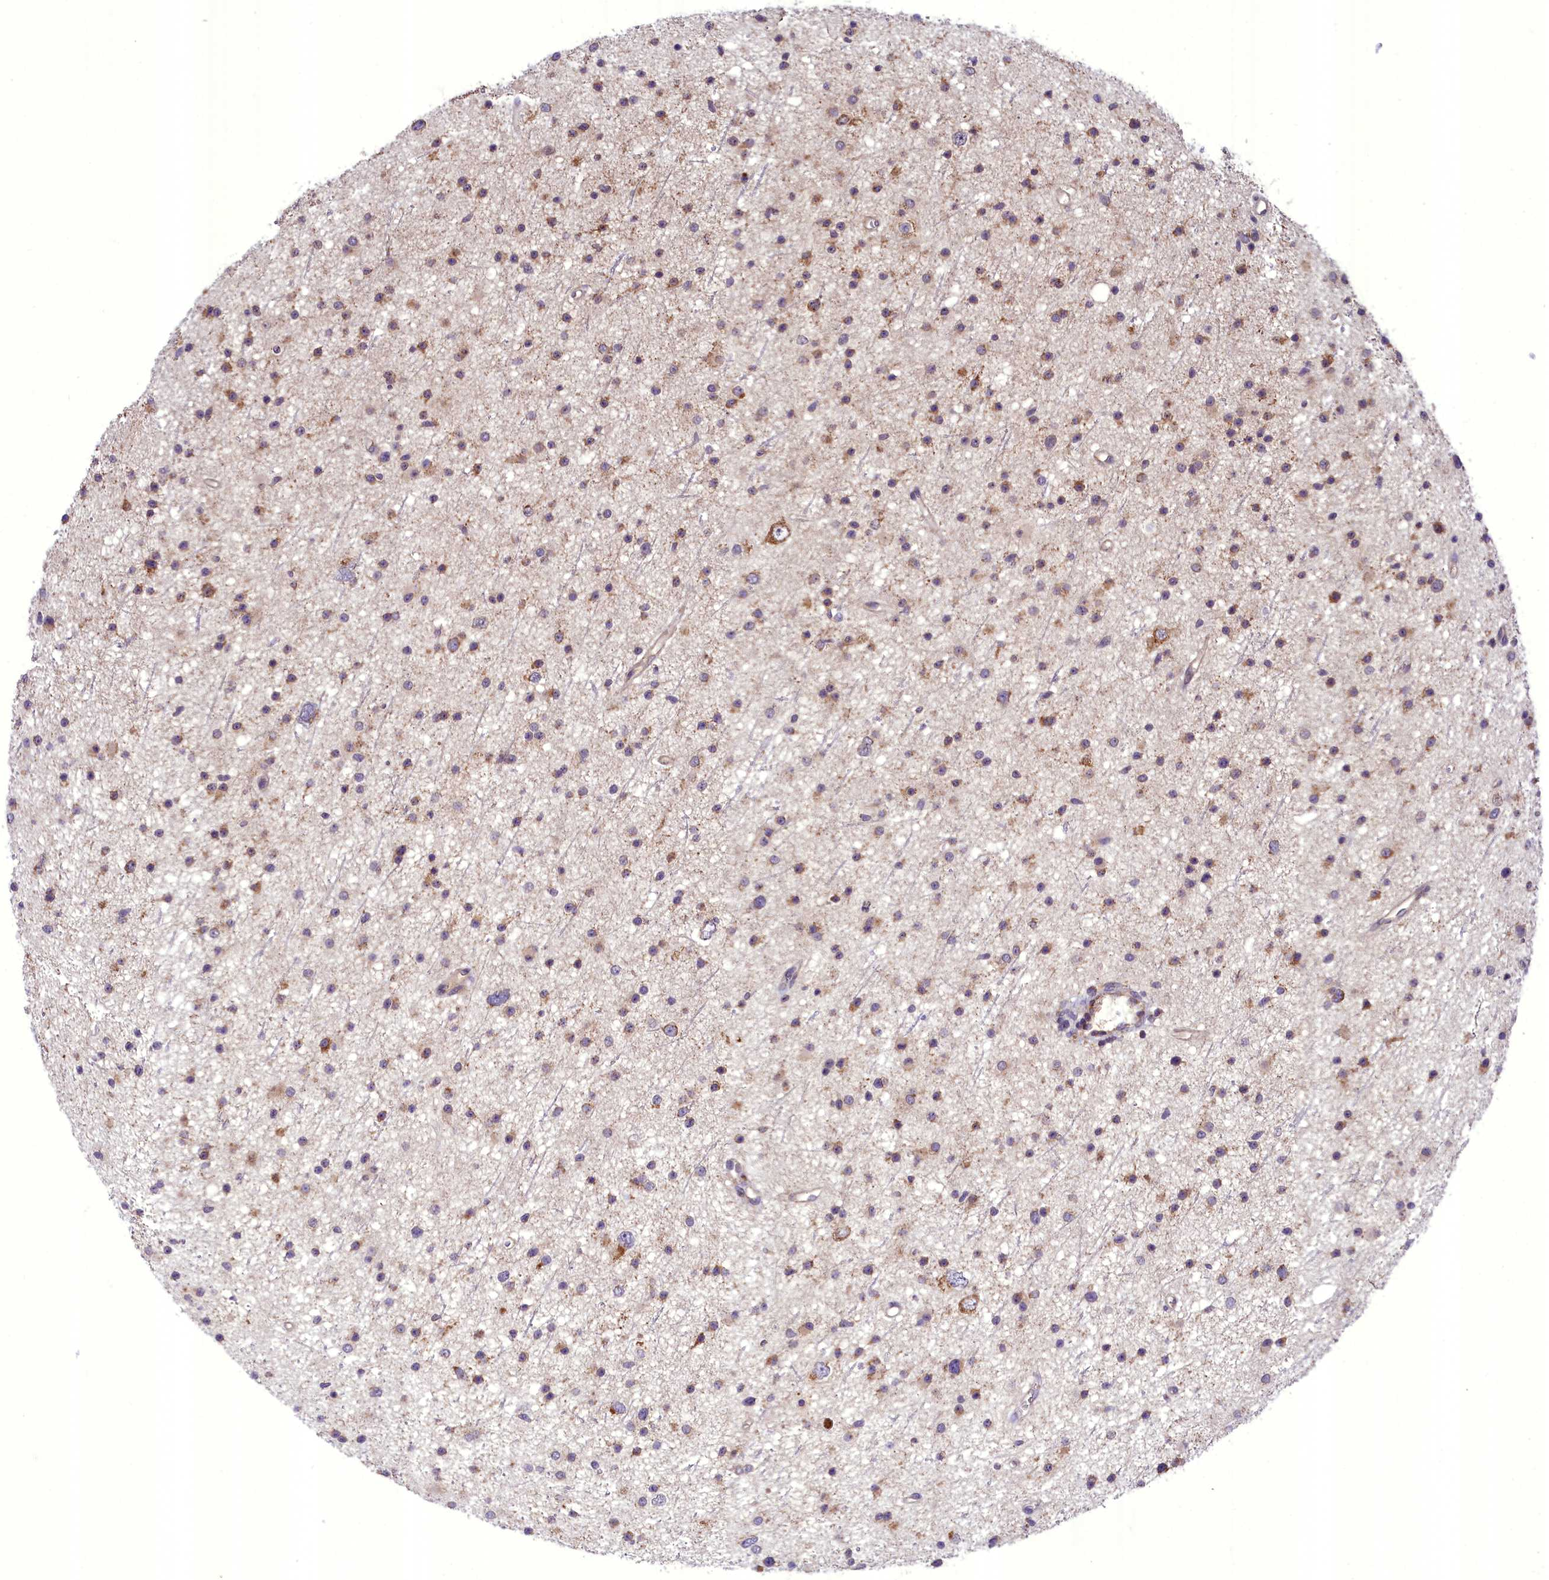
{"staining": {"intensity": "moderate", "quantity": "25%-75%", "location": "cytoplasmic/membranous"}, "tissue": "glioma", "cell_type": "Tumor cells", "image_type": "cancer", "snomed": [{"axis": "morphology", "description": "Glioma, malignant, Low grade"}, {"axis": "topography", "description": "Cerebral cortex"}], "caption": "The image reveals immunohistochemical staining of low-grade glioma (malignant). There is moderate cytoplasmic/membranous staining is appreciated in about 25%-75% of tumor cells.", "gene": "DNAJB9", "patient": {"sex": "female", "age": 39}}